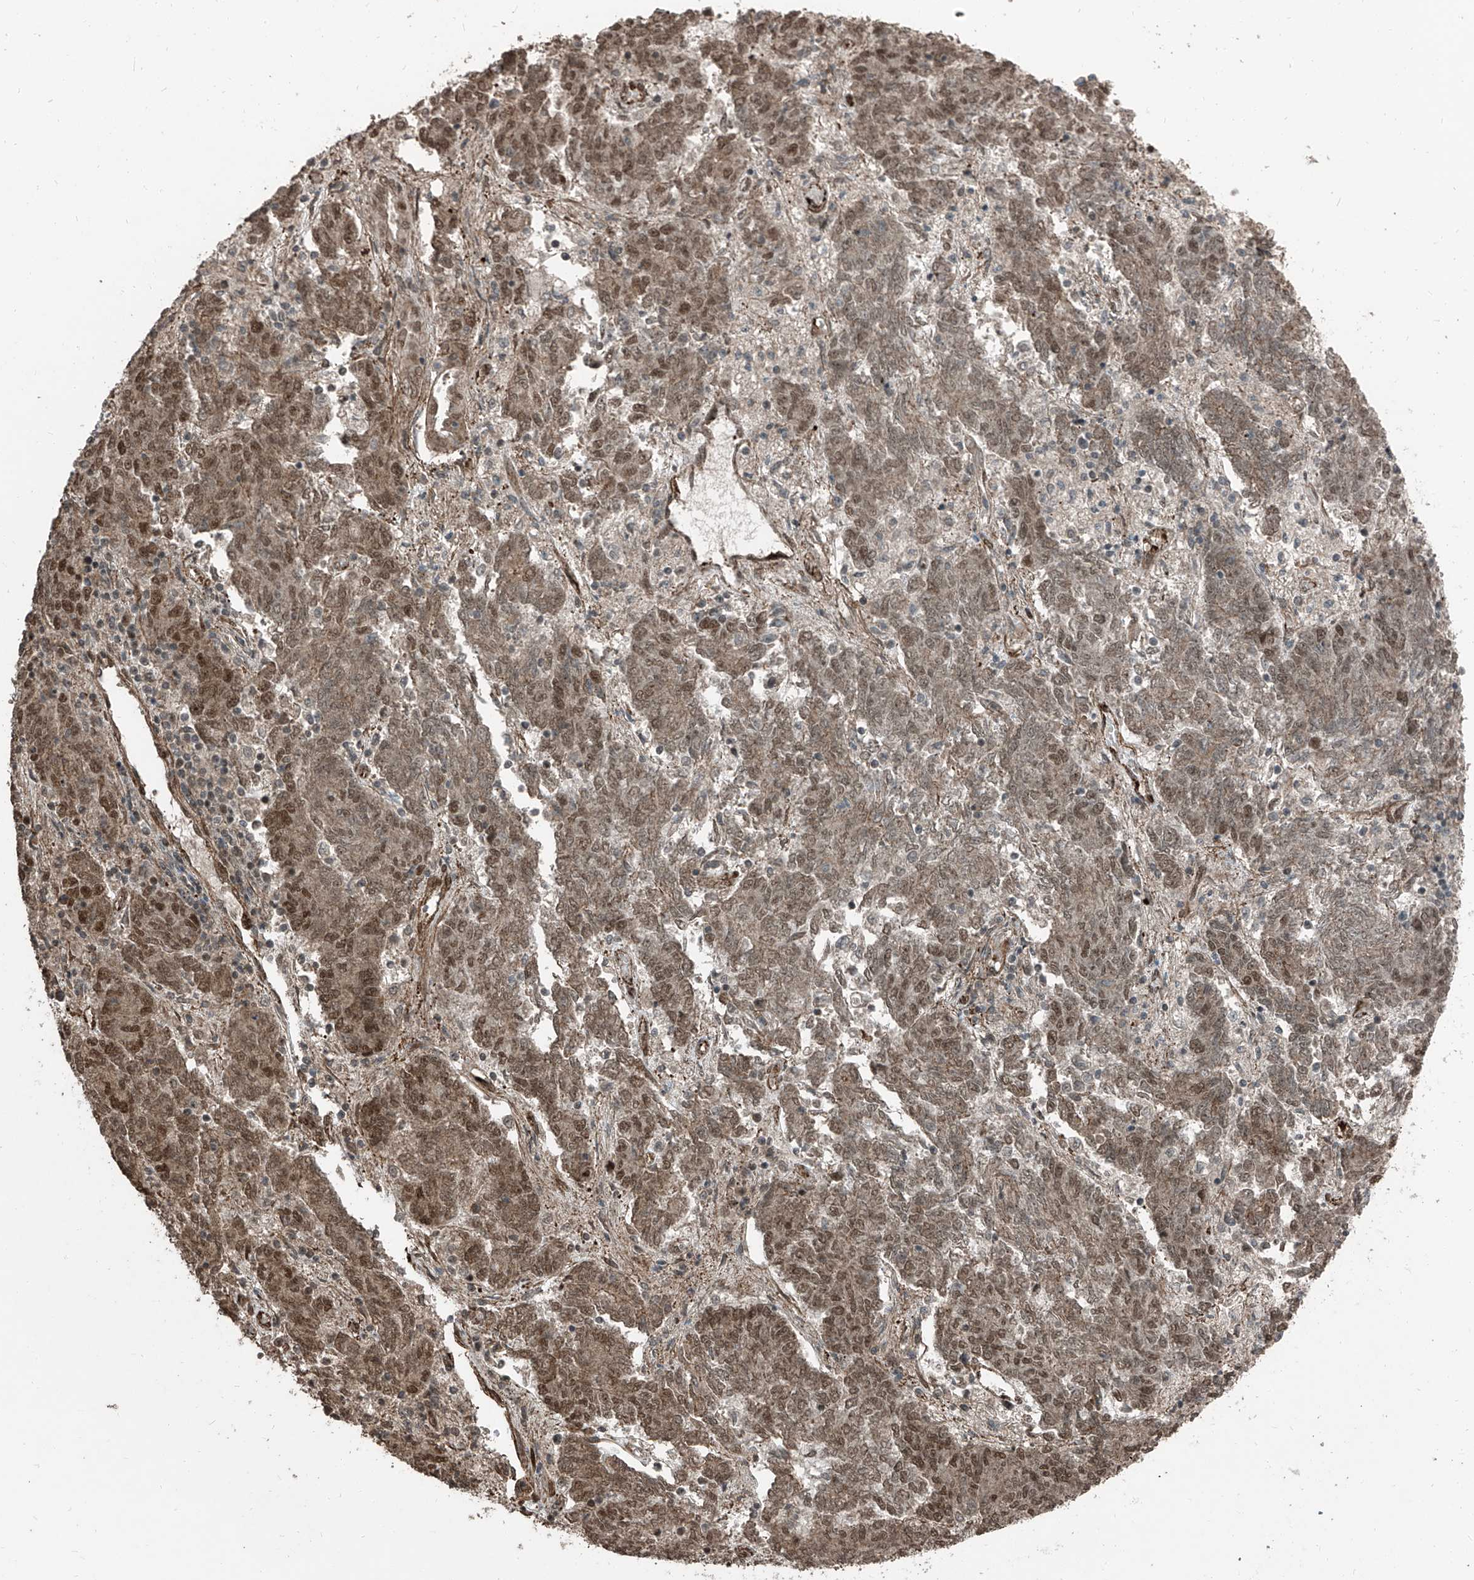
{"staining": {"intensity": "moderate", "quantity": ">75%", "location": "cytoplasmic/membranous,nuclear"}, "tissue": "endometrial cancer", "cell_type": "Tumor cells", "image_type": "cancer", "snomed": [{"axis": "morphology", "description": "Adenocarcinoma, NOS"}, {"axis": "topography", "description": "Endometrium"}], "caption": "This image exhibits endometrial cancer stained with immunohistochemistry (IHC) to label a protein in brown. The cytoplasmic/membranous and nuclear of tumor cells show moderate positivity for the protein. Nuclei are counter-stained blue.", "gene": "ZNF570", "patient": {"sex": "female", "age": 80}}